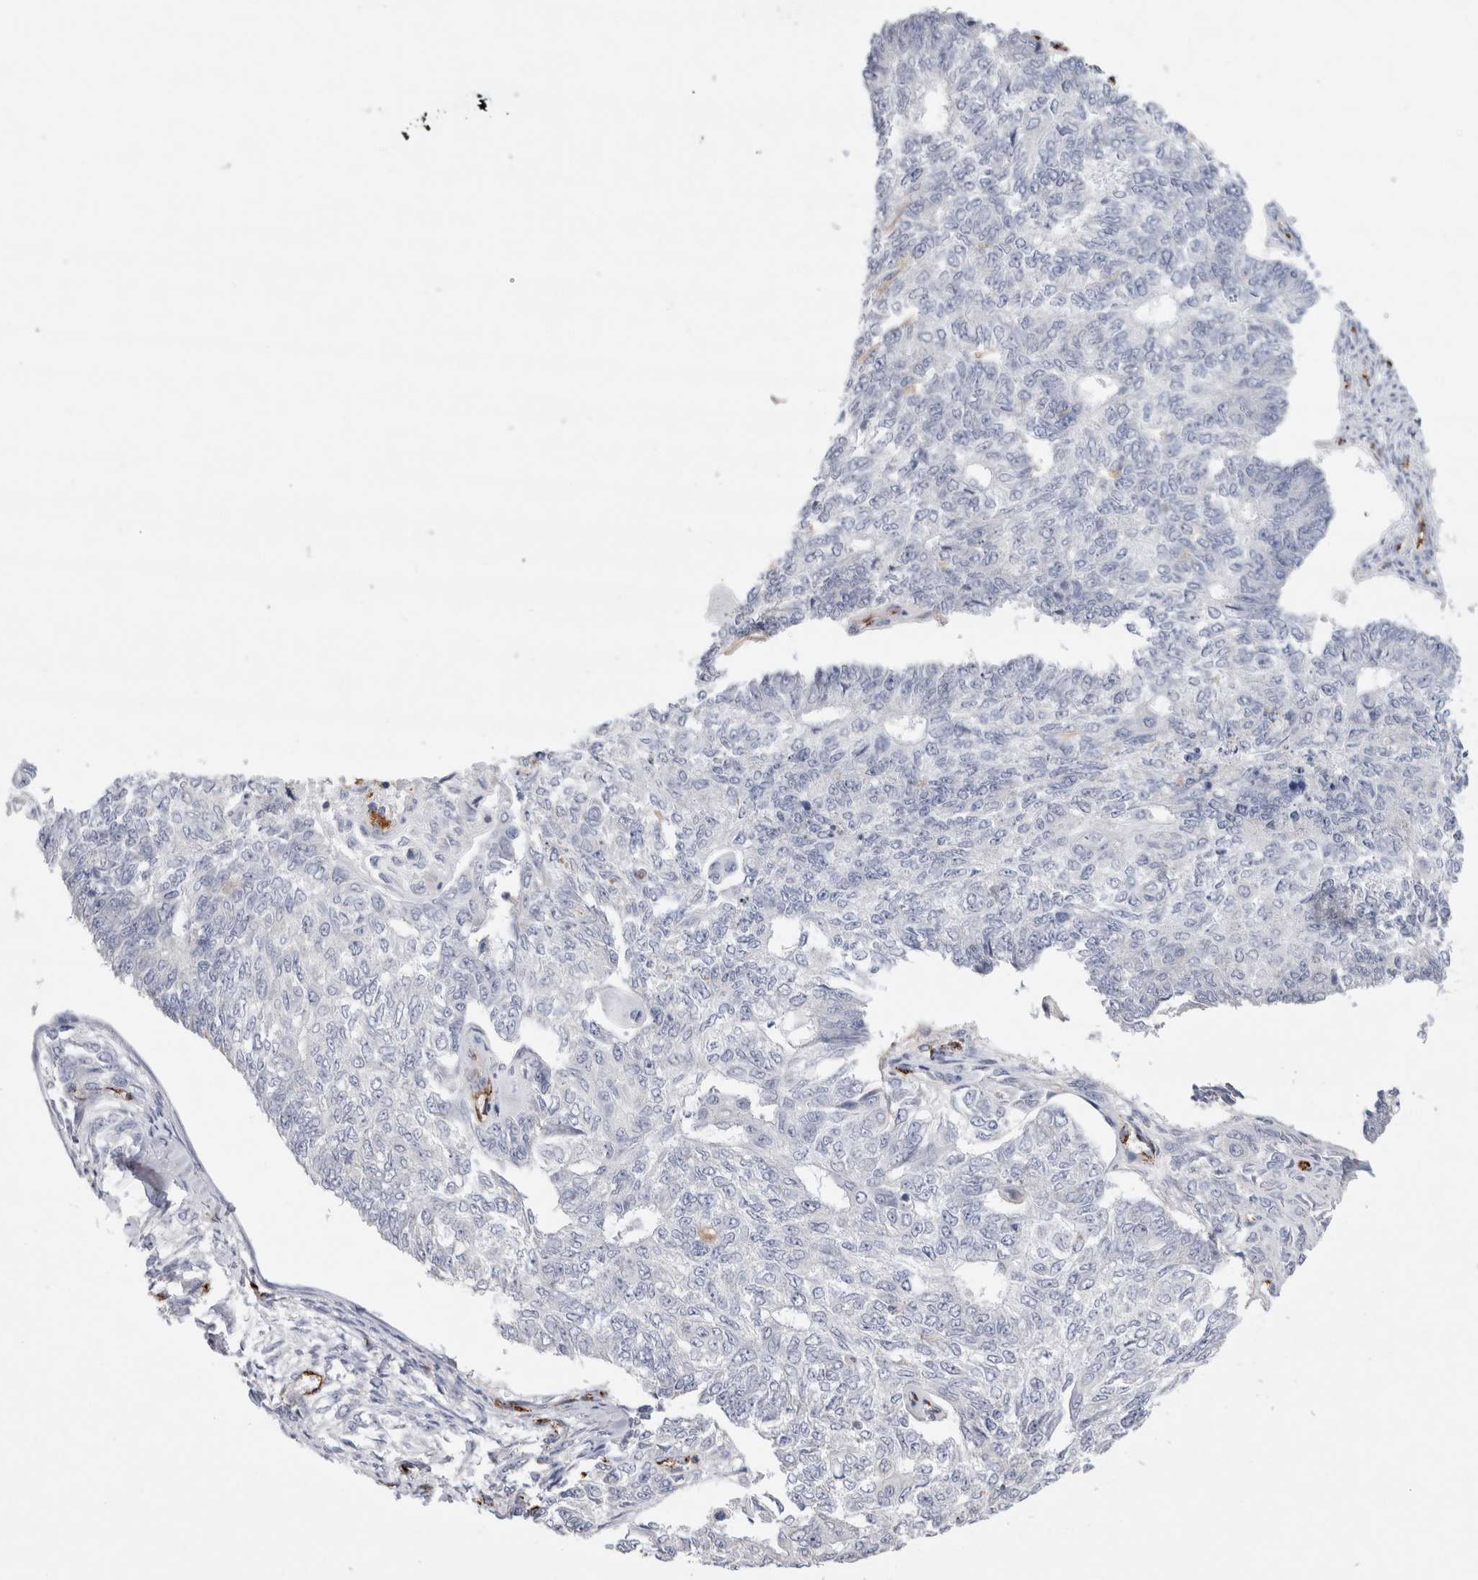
{"staining": {"intensity": "negative", "quantity": "none", "location": "none"}, "tissue": "endometrial cancer", "cell_type": "Tumor cells", "image_type": "cancer", "snomed": [{"axis": "morphology", "description": "Adenocarcinoma, NOS"}, {"axis": "topography", "description": "Endometrium"}], "caption": "A micrograph of endometrial adenocarcinoma stained for a protein displays no brown staining in tumor cells.", "gene": "IARS2", "patient": {"sex": "female", "age": 32}}